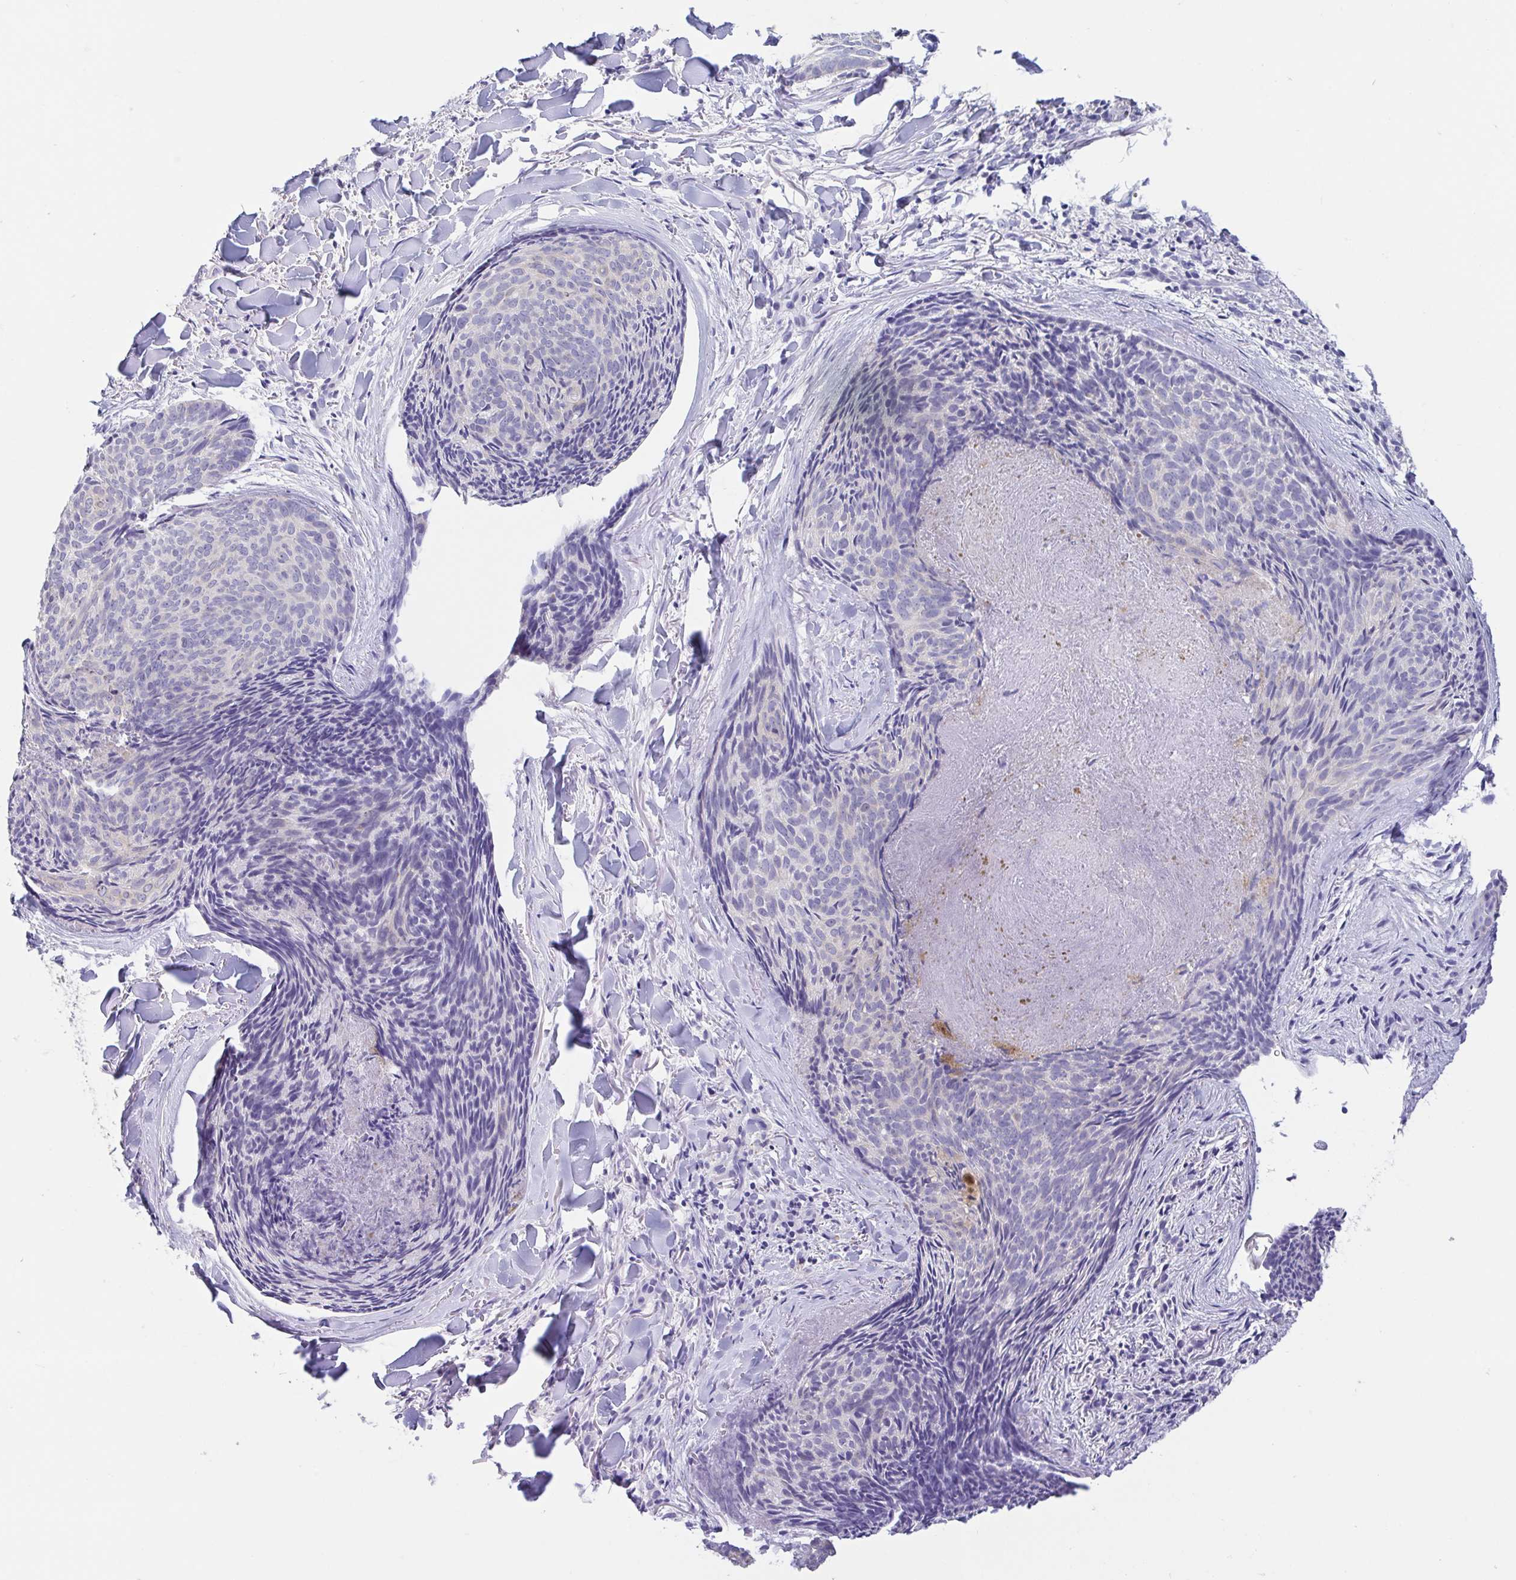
{"staining": {"intensity": "negative", "quantity": "none", "location": "none"}, "tissue": "skin cancer", "cell_type": "Tumor cells", "image_type": "cancer", "snomed": [{"axis": "morphology", "description": "Basal cell carcinoma"}, {"axis": "topography", "description": "Skin"}], "caption": "There is no significant positivity in tumor cells of skin basal cell carcinoma.", "gene": "FABP3", "patient": {"sex": "female", "age": 82}}